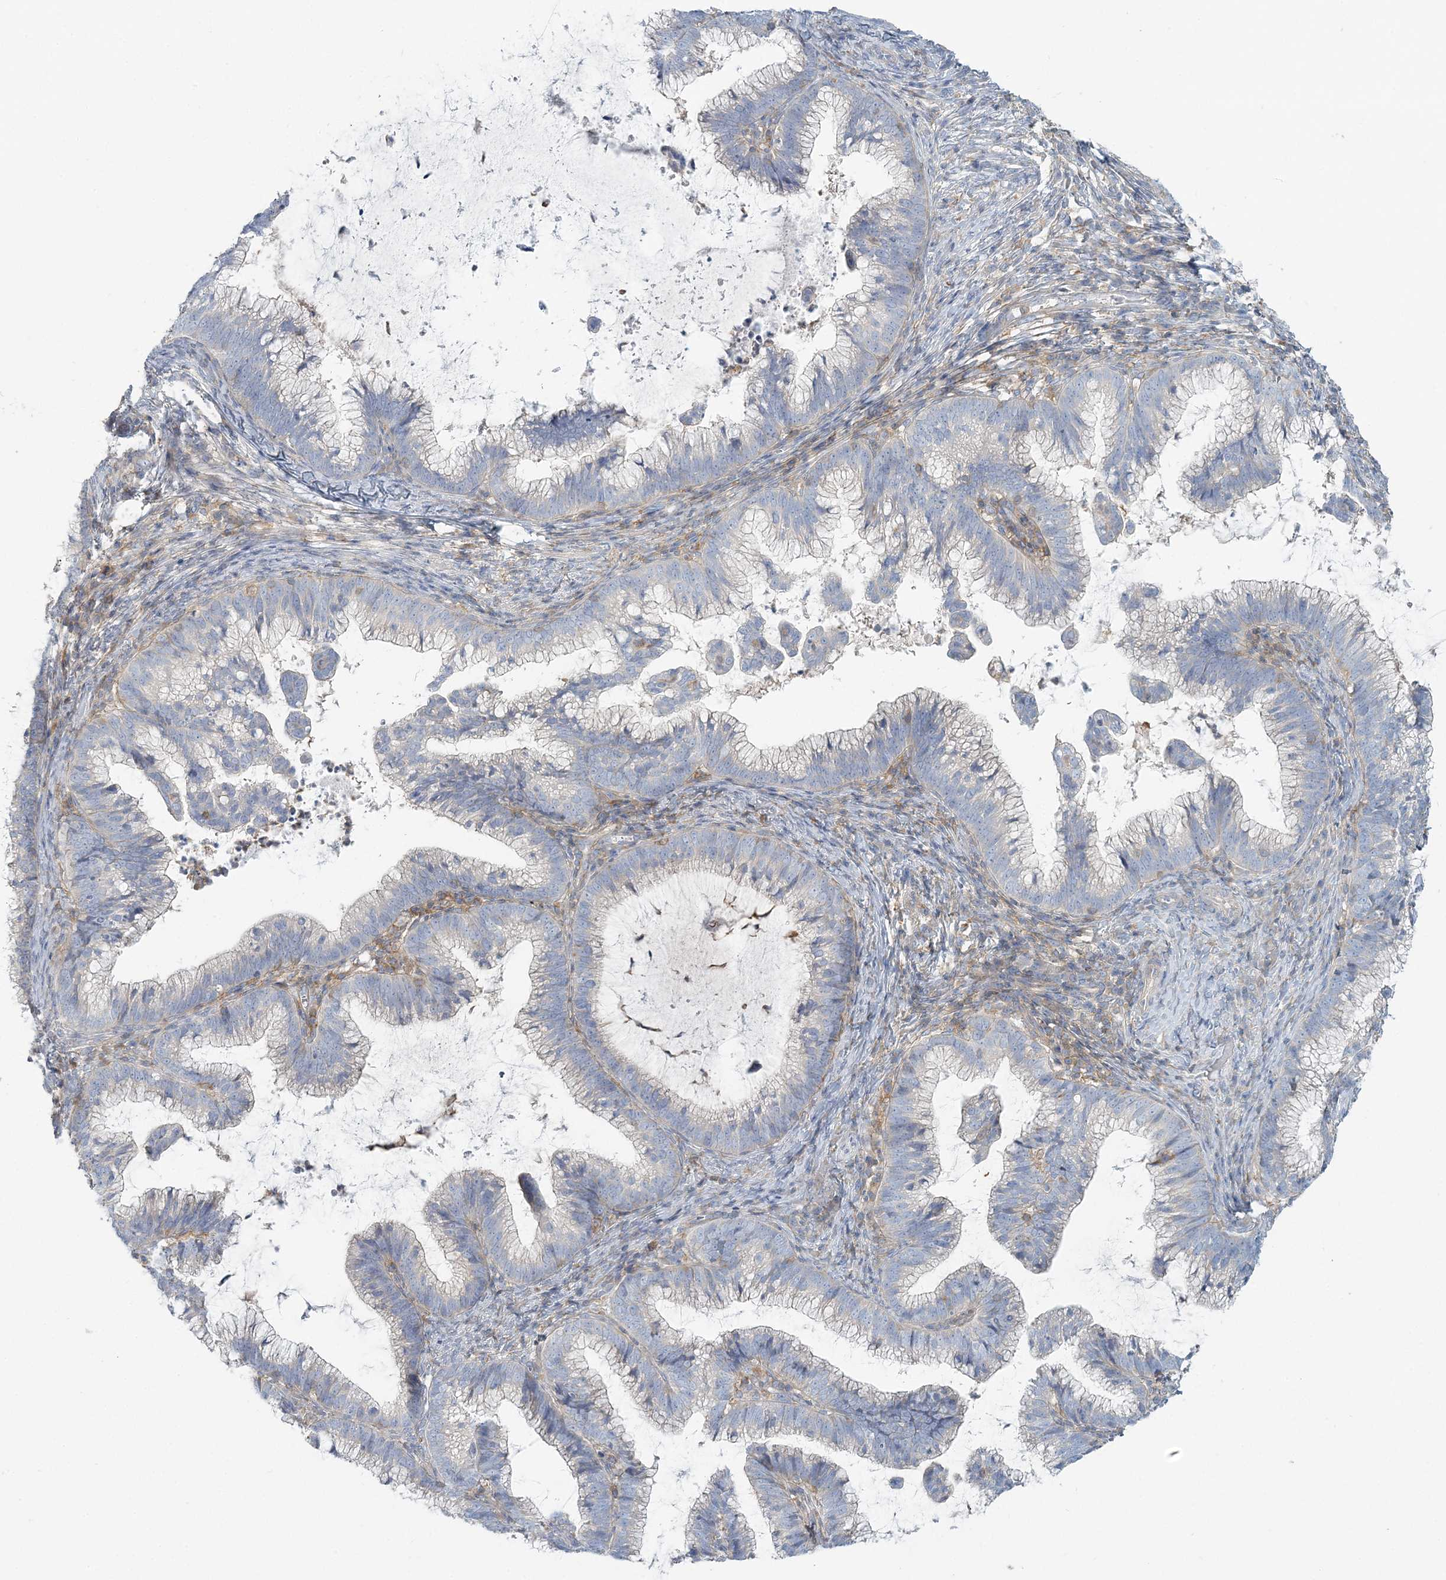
{"staining": {"intensity": "negative", "quantity": "none", "location": "none"}, "tissue": "cervical cancer", "cell_type": "Tumor cells", "image_type": "cancer", "snomed": [{"axis": "morphology", "description": "Adenocarcinoma, NOS"}, {"axis": "topography", "description": "Cervix"}], "caption": "Immunohistochemistry (IHC) micrograph of cervical adenocarcinoma stained for a protein (brown), which exhibits no positivity in tumor cells.", "gene": "CUEDC2", "patient": {"sex": "female", "age": 36}}